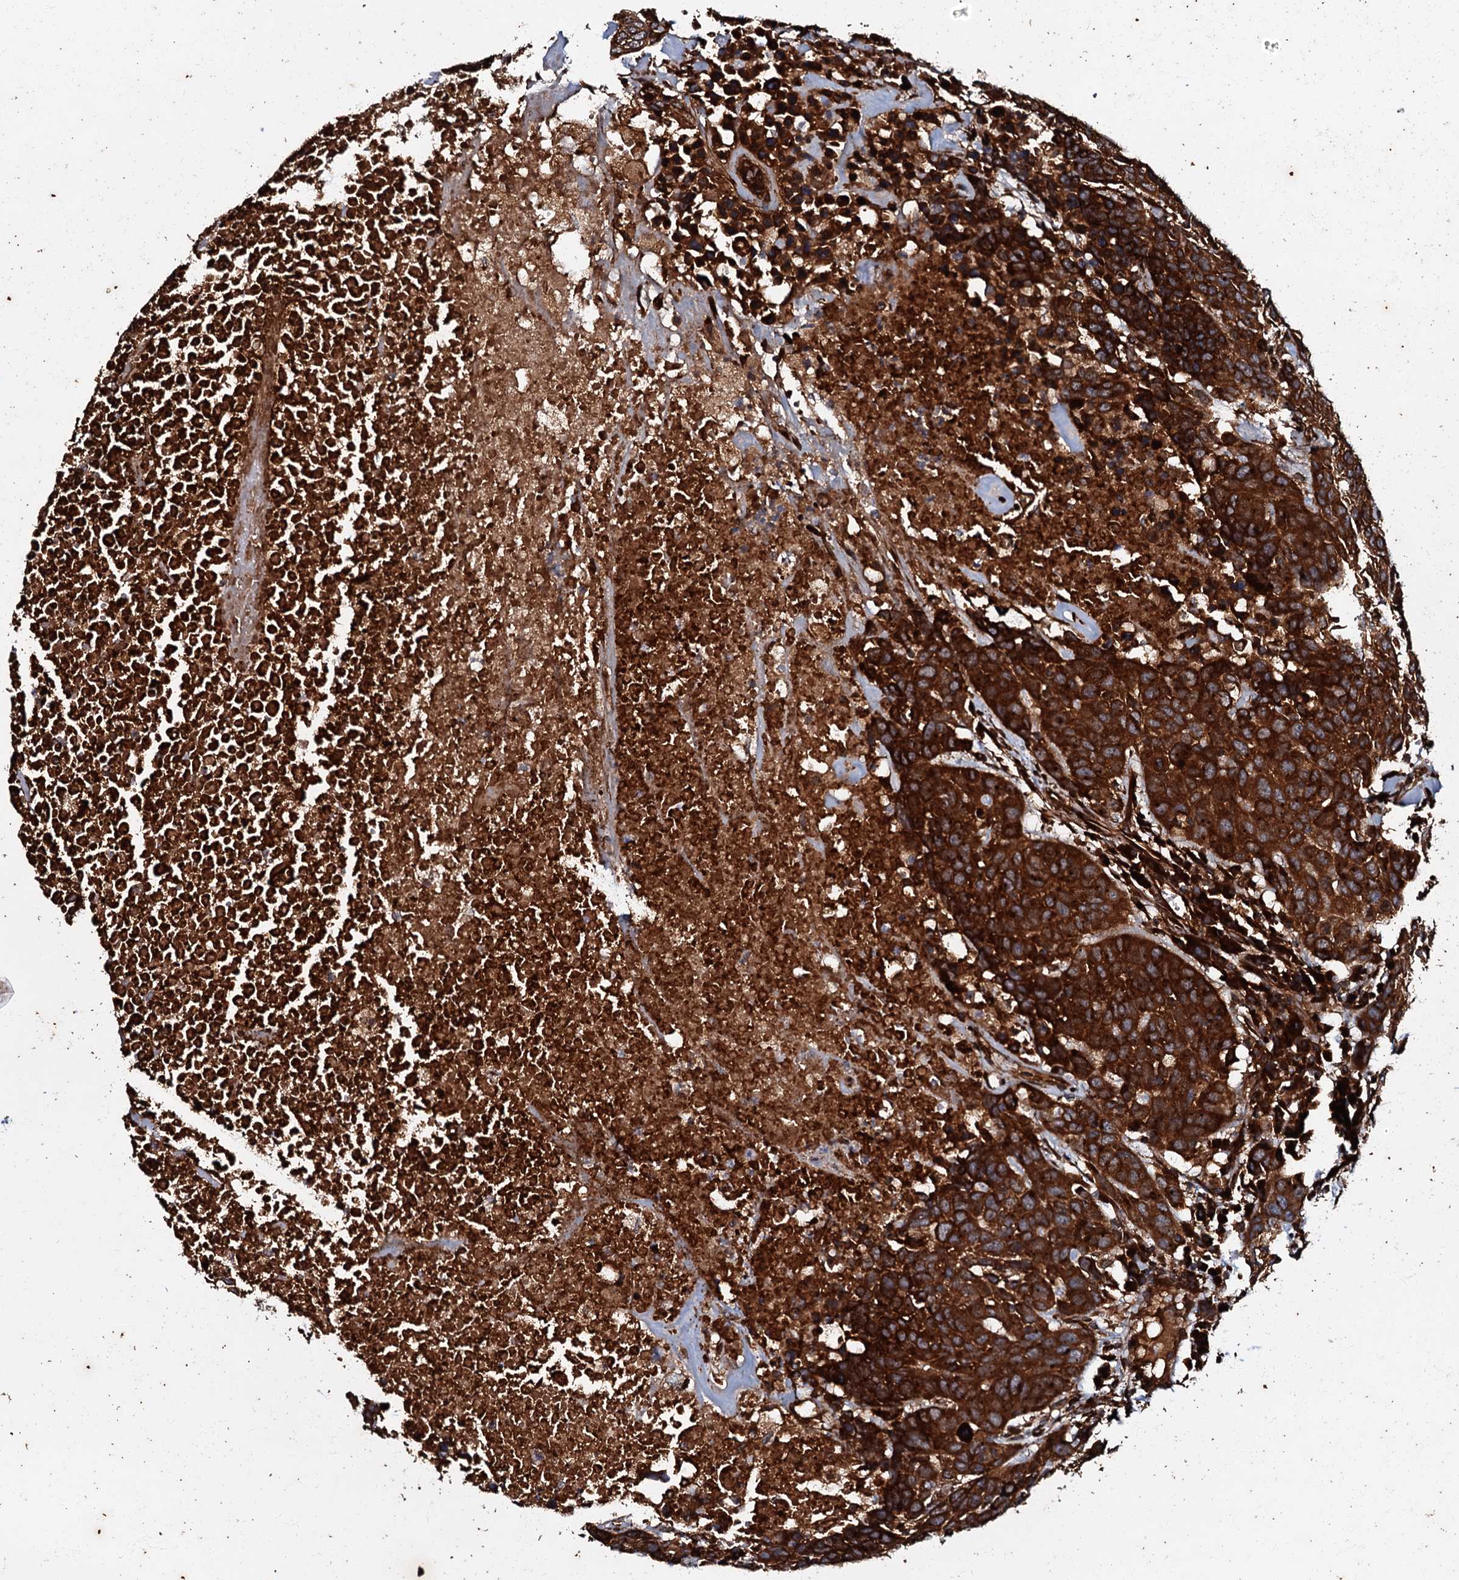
{"staining": {"intensity": "strong", "quantity": ">75%", "location": "cytoplasmic/membranous"}, "tissue": "head and neck cancer", "cell_type": "Tumor cells", "image_type": "cancer", "snomed": [{"axis": "morphology", "description": "Squamous cell carcinoma, NOS"}, {"axis": "topography", "description": "Head-Neck"}], "caption": "Immunohistochemical staining of human head and neck cancer exhibits high levels of strong cytoplasmic/membranous protein positivity in about >75% of tumor cells. (IHC, brightfield microscopy, high magnification).", "gene": "BLOC1S6", "patient": {"sex": "male", "age": 66}}